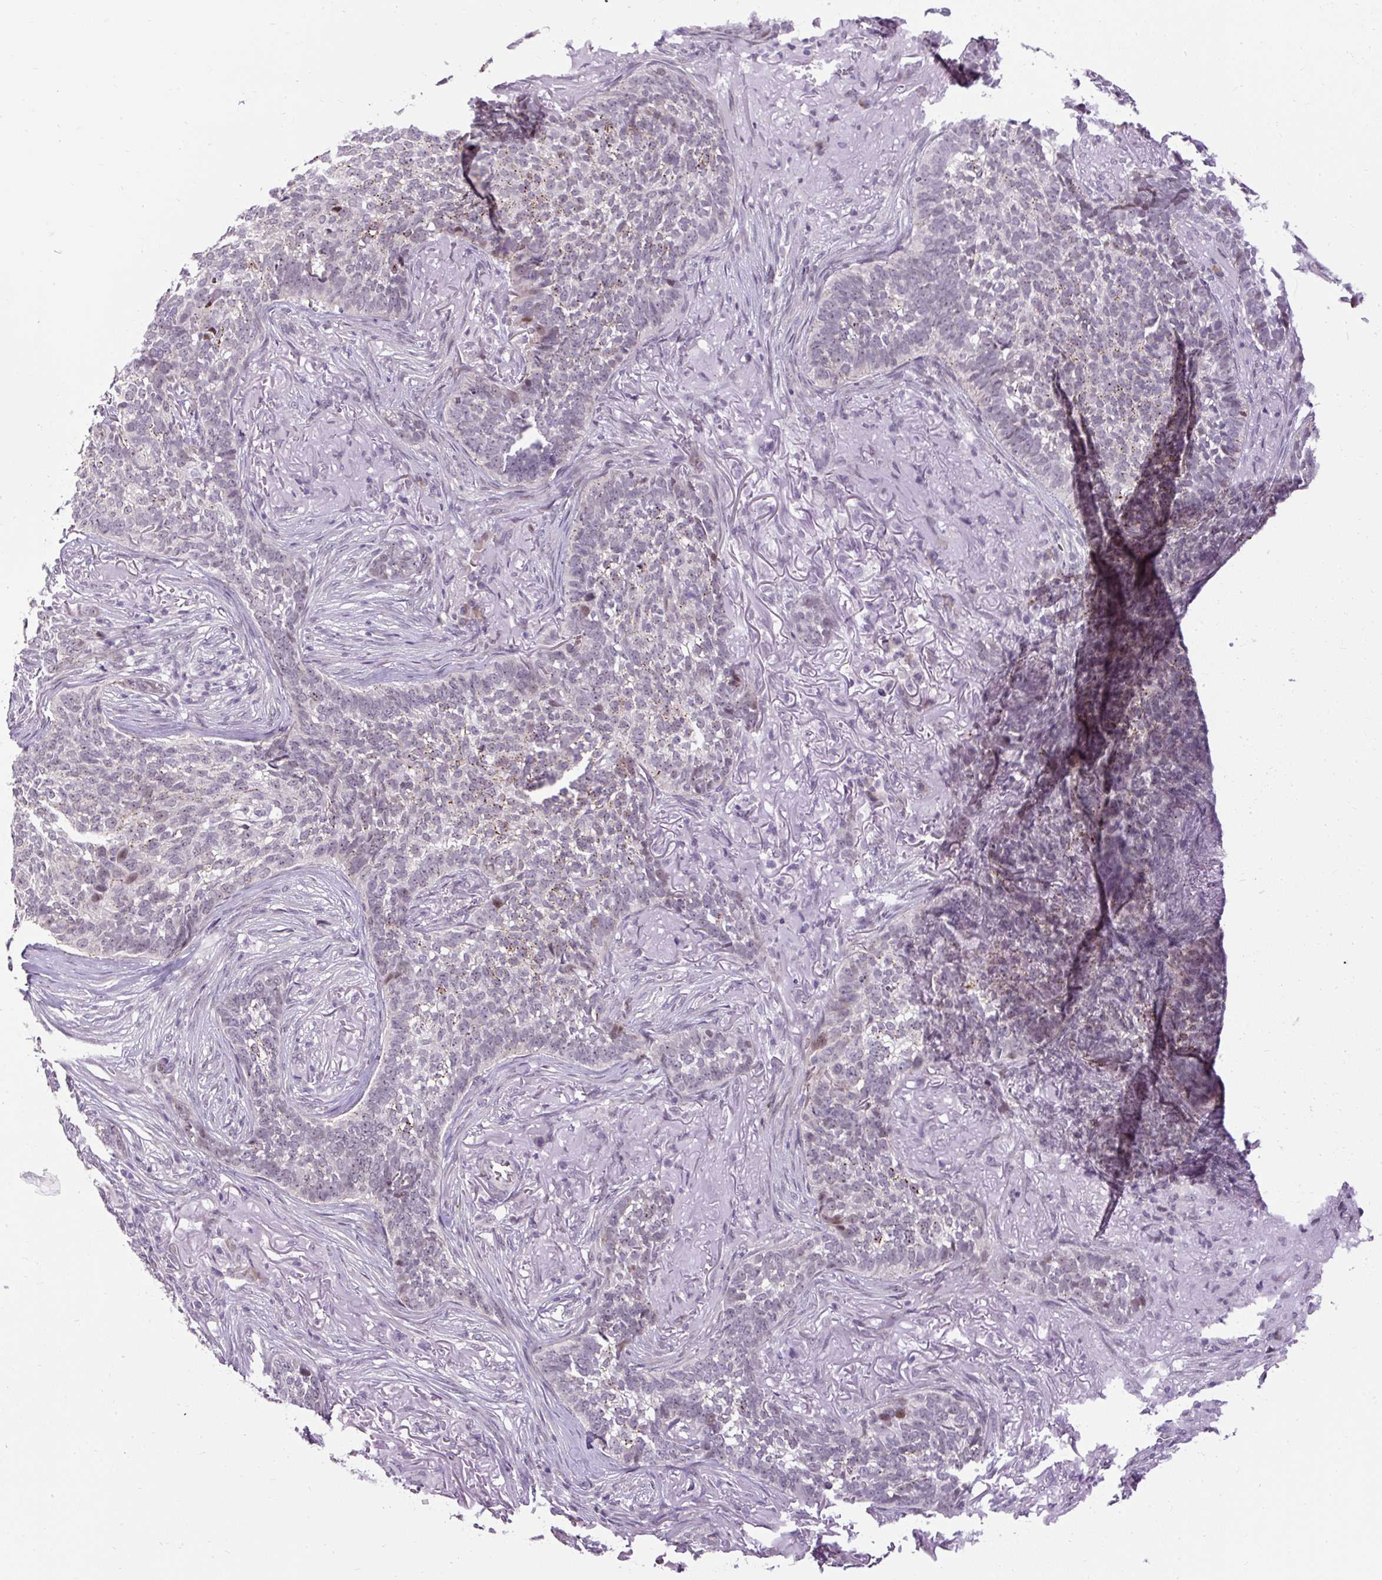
{"staining": {"intensity": "moderate", "quantity": "<25%", "location": "nuclear"}, "tissue": "skin cancer", "cell_type": "Tumor cells", "image_type": "cancer", "snomed": [{"axis": "morphology", "description": "Basal cell carcinoma"}, {"axis": "topography", "description": "Skin"}], "caption": "A brown stain shows moderate nuclear positivity of a protein in skin cancer tumor cells.", "gene": "ARHGEF18", "patient": {"sex": "male", "age": 85}}